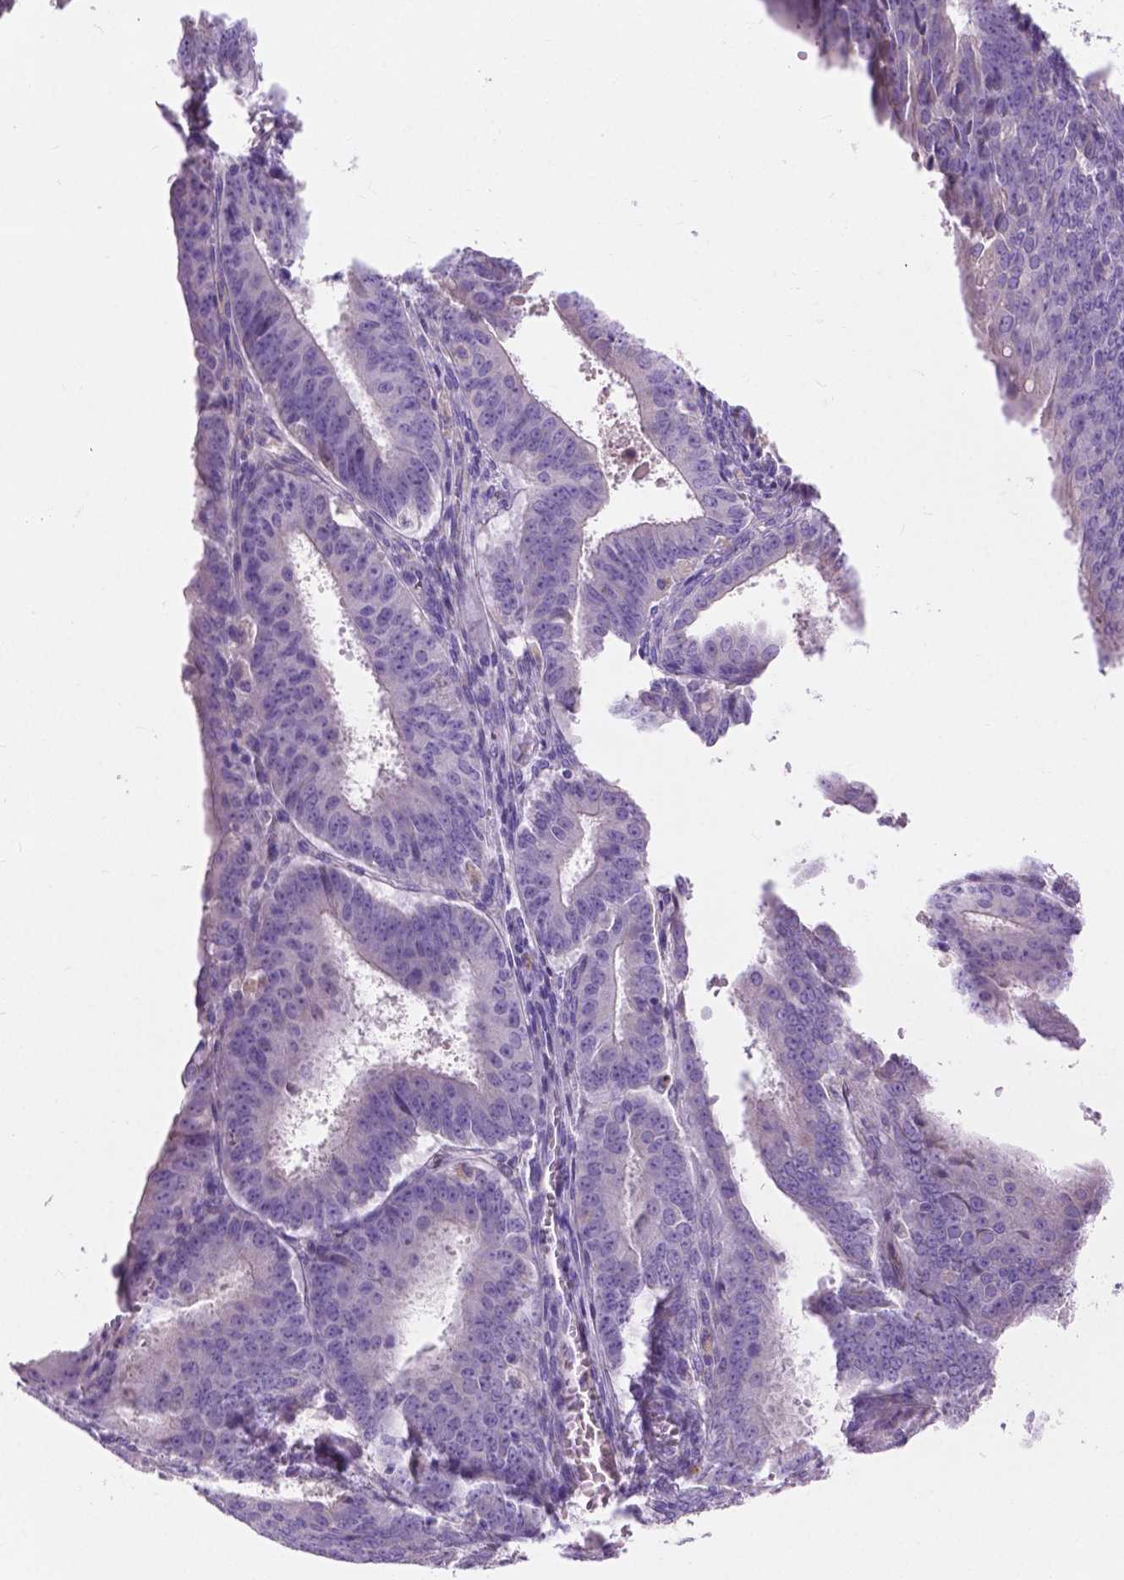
{"staining": {"intensity": "negative", "quantity": "none", "location": "none"}, "tissue": "ovarian cancer", "cell_type": "Tumor cells", "image_type": "cancer", "snomed": [{"axis": "morphology", "description": "Carcinoma, endometroid"}, {"axis": "topography", "description": "Ovary"}], "caption": "Immunohistochemistry (IHC) of human ovarian endometroid carcinoma displays no staining in tumor cells. (DAB immunohistochemistry with hematoxylin counter stain).", "gene": "NOXO1", "patient": {"sex": "female", "age": 42}}